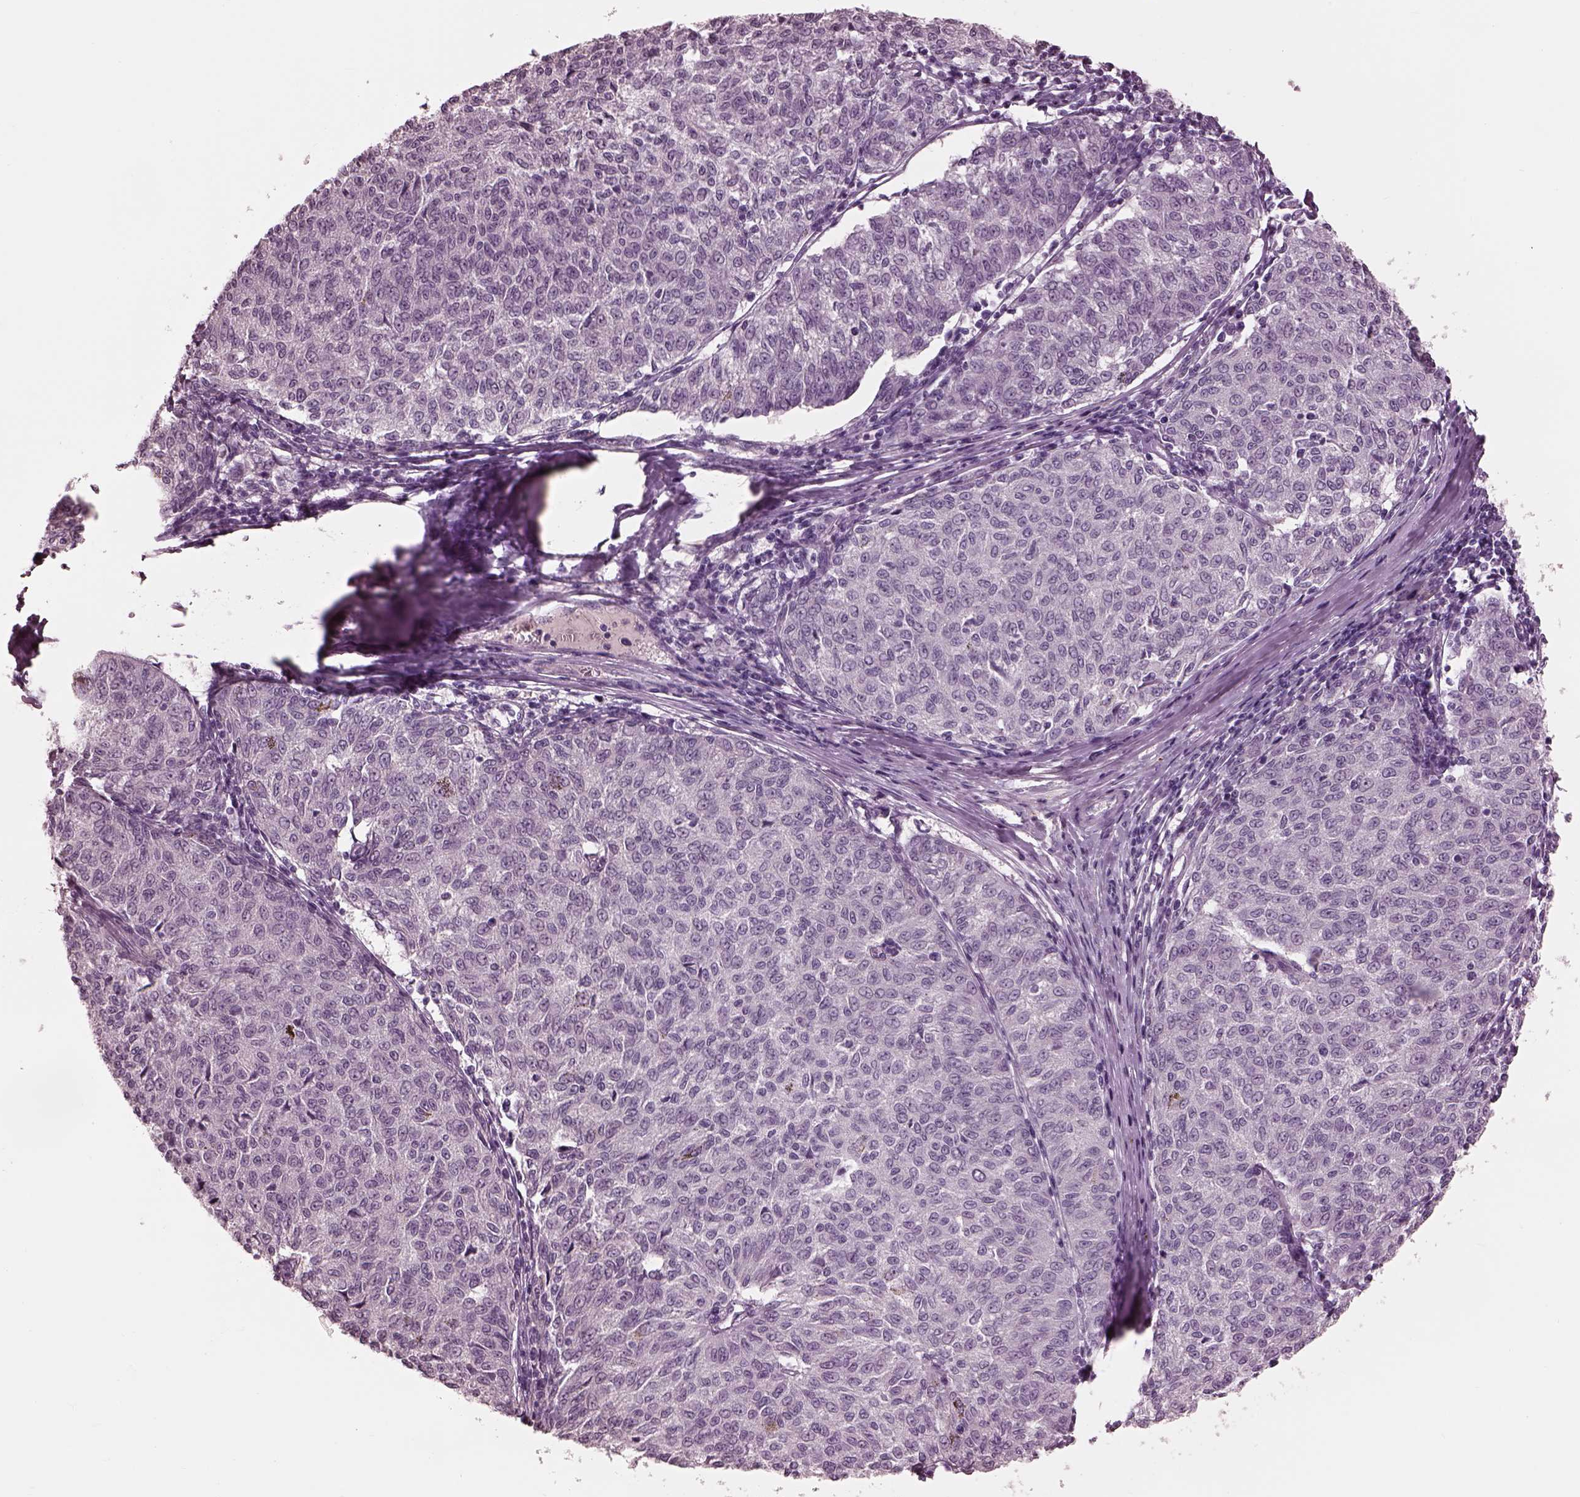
{"staining": {"intensity": "negative", "quantity": "none", "location": "none"}, "tissue": "melanoma", "cell_type": "Tumor cells", "image_type": "cancer", "snomed": [{"axis": "morphology", "description": "Malignant melanoma, NOS"}, {"axis": "topography", "description": "Skin"}], "caption": "Melanoma stained for a protein using immunohistochemistry shows no positivity tumor cells.", "gene": "GARIN4", "patient": {"sex": "female", "age": 72}}